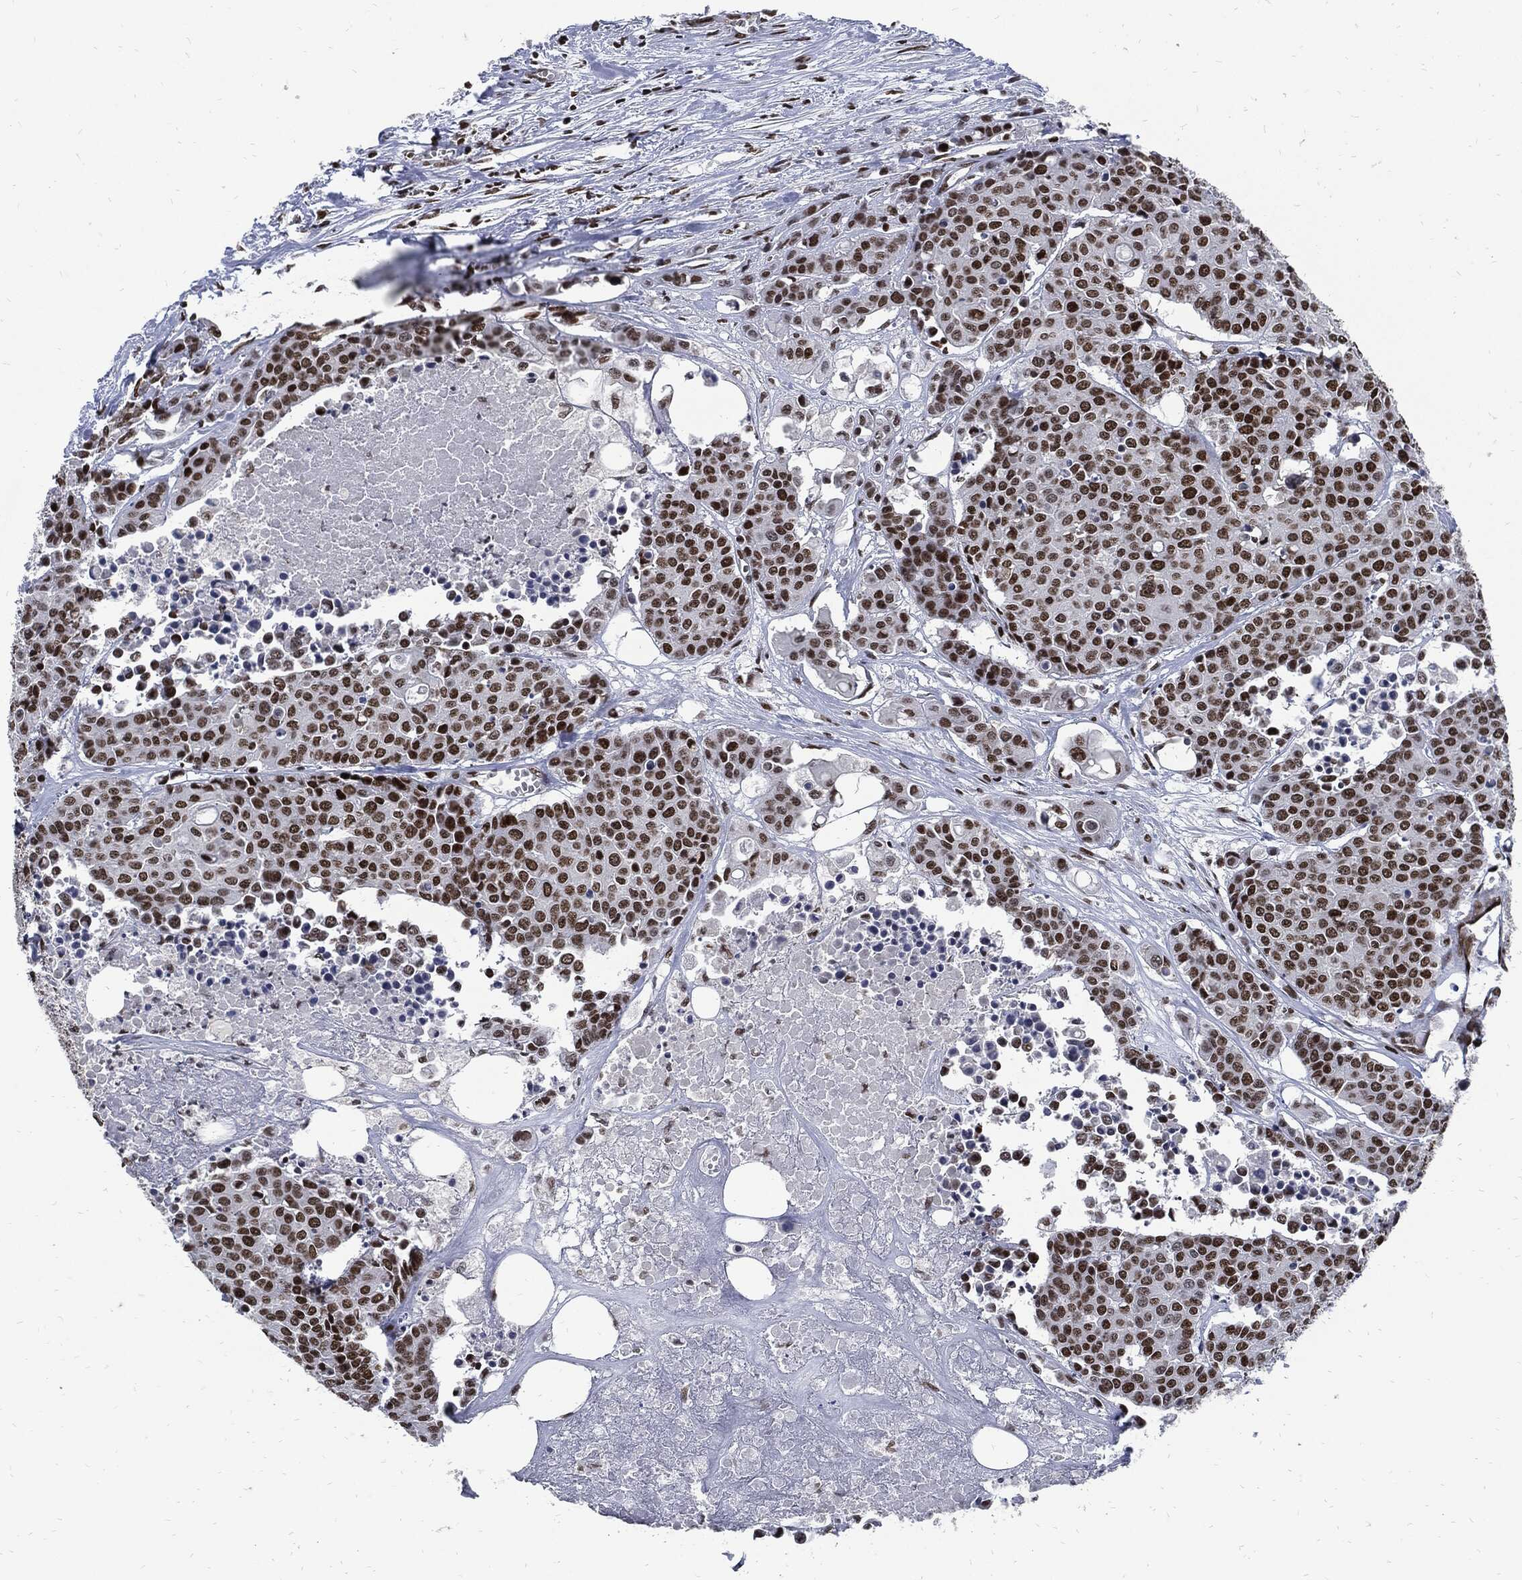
{"staining": {"intensity": "strong", "quantity": ">75%", "location": "nuclear"}, "tissue": "carcinoid", "cell_type": "Tumor cells", "image_type": "cancer", "snomed": [{"axis": "morphology", "description": "Carcinoid, malignant, NOS"}, {"axis": "topography", "description": "Colon"}], "caption": "A high-resolution image shows immunohistochemistry staining of carcinoid, which demonstrates strong nuclear staining in about >75% of tumor cells. (IHC, brightfield microscopy, high magnification).", "gene": "TERF2", "patient": {"sex": "male", "age": 81}}